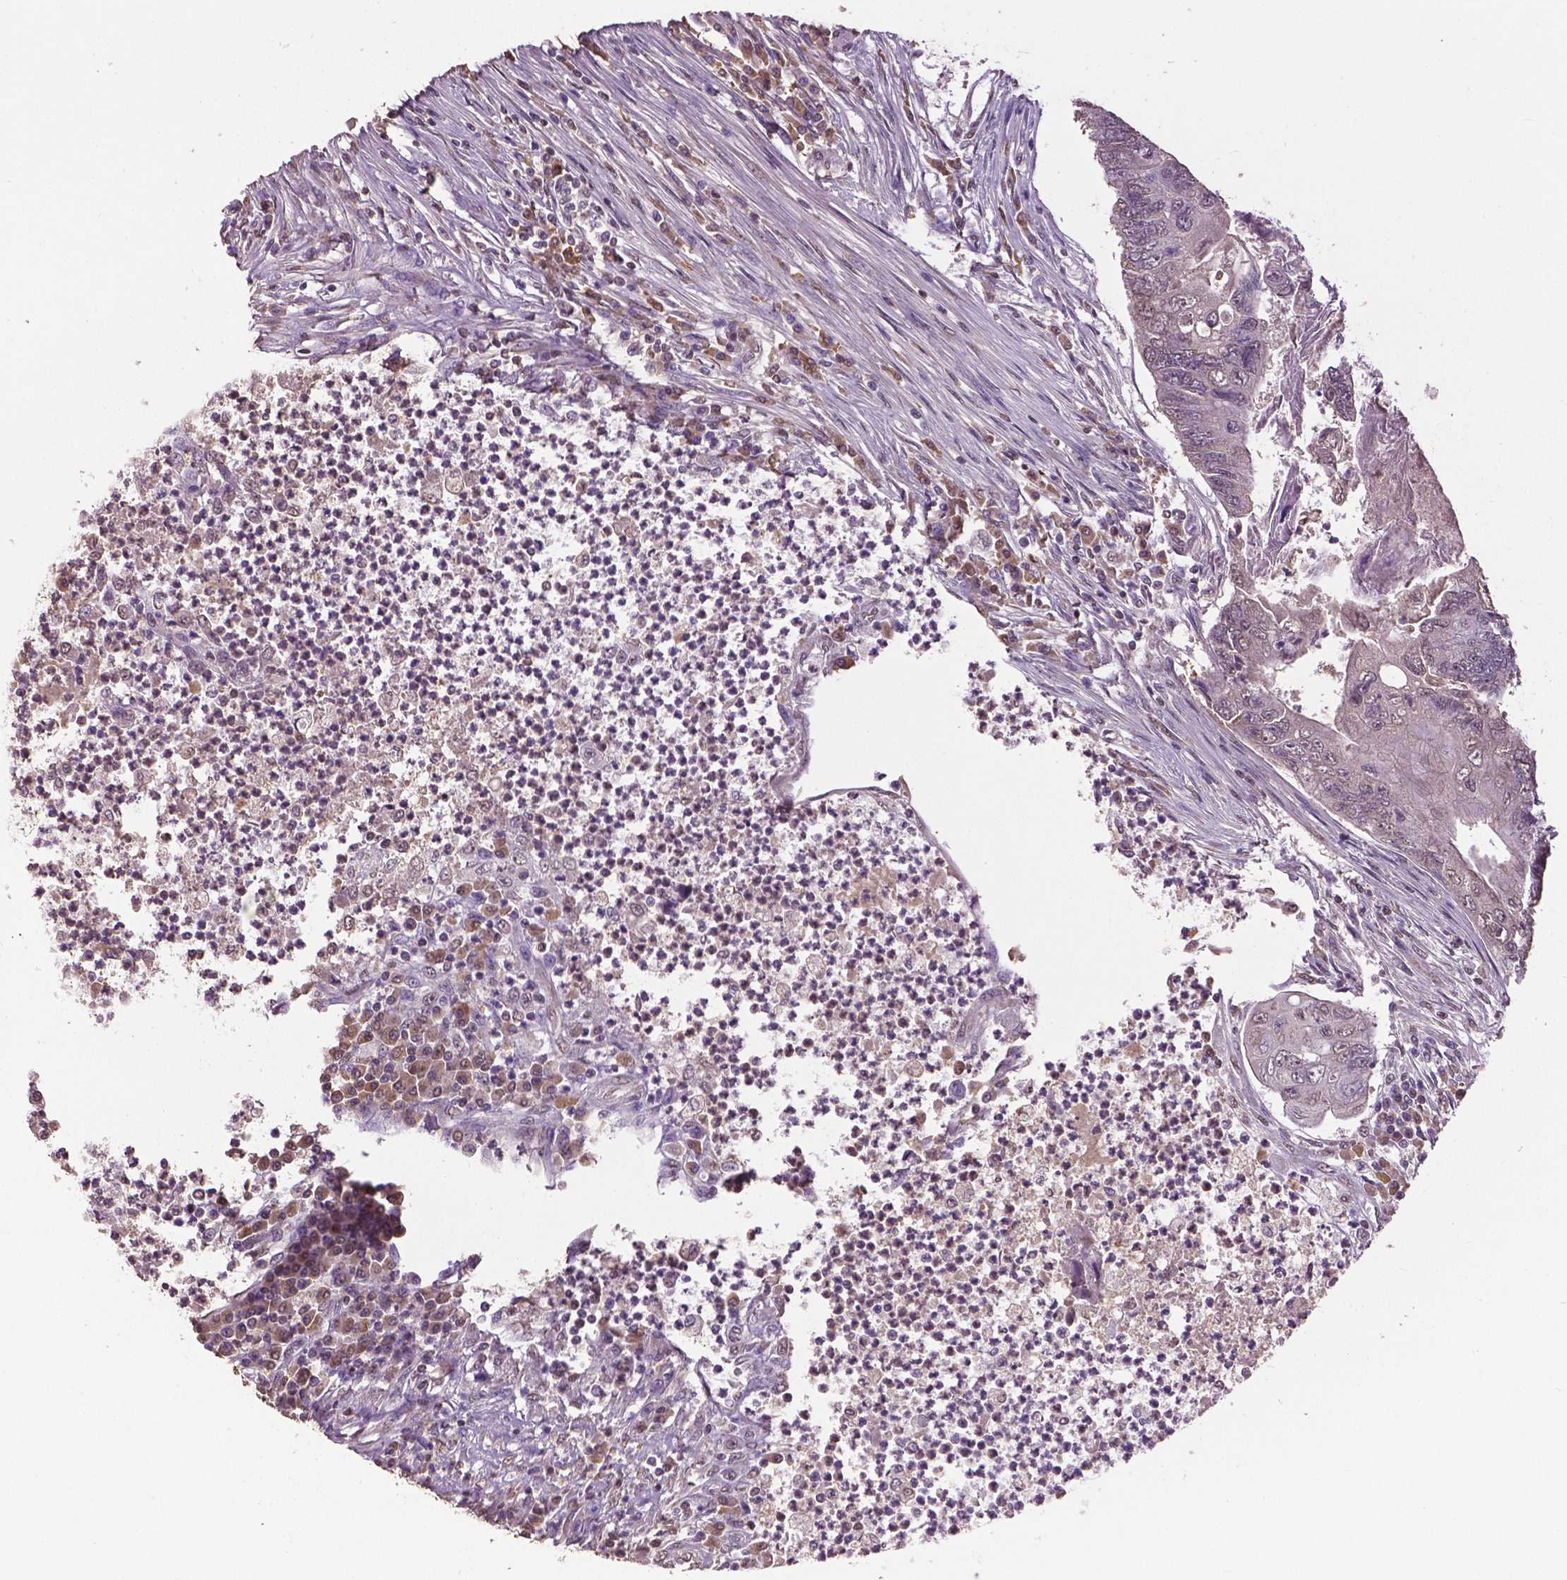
{"staining": {"intensity": "negative", "quantity": "none", "location": "none"}, "tissue": "colorectal cancer", "cell_type": "Tumor cells", "image_type": "cancer", "snomed": [{"axis": "morphology", "description": "Adenocarcinoma, NOS"}, {"axis": "topography", "description": "Colon"}], "caption": "Colorectal cancer (adenocarcinoma) was stained to show a protein in brown. There is no significant staining in tumor cells.", "gene": "RUNX3", "patient": {"sex": "female", "age": 67}}